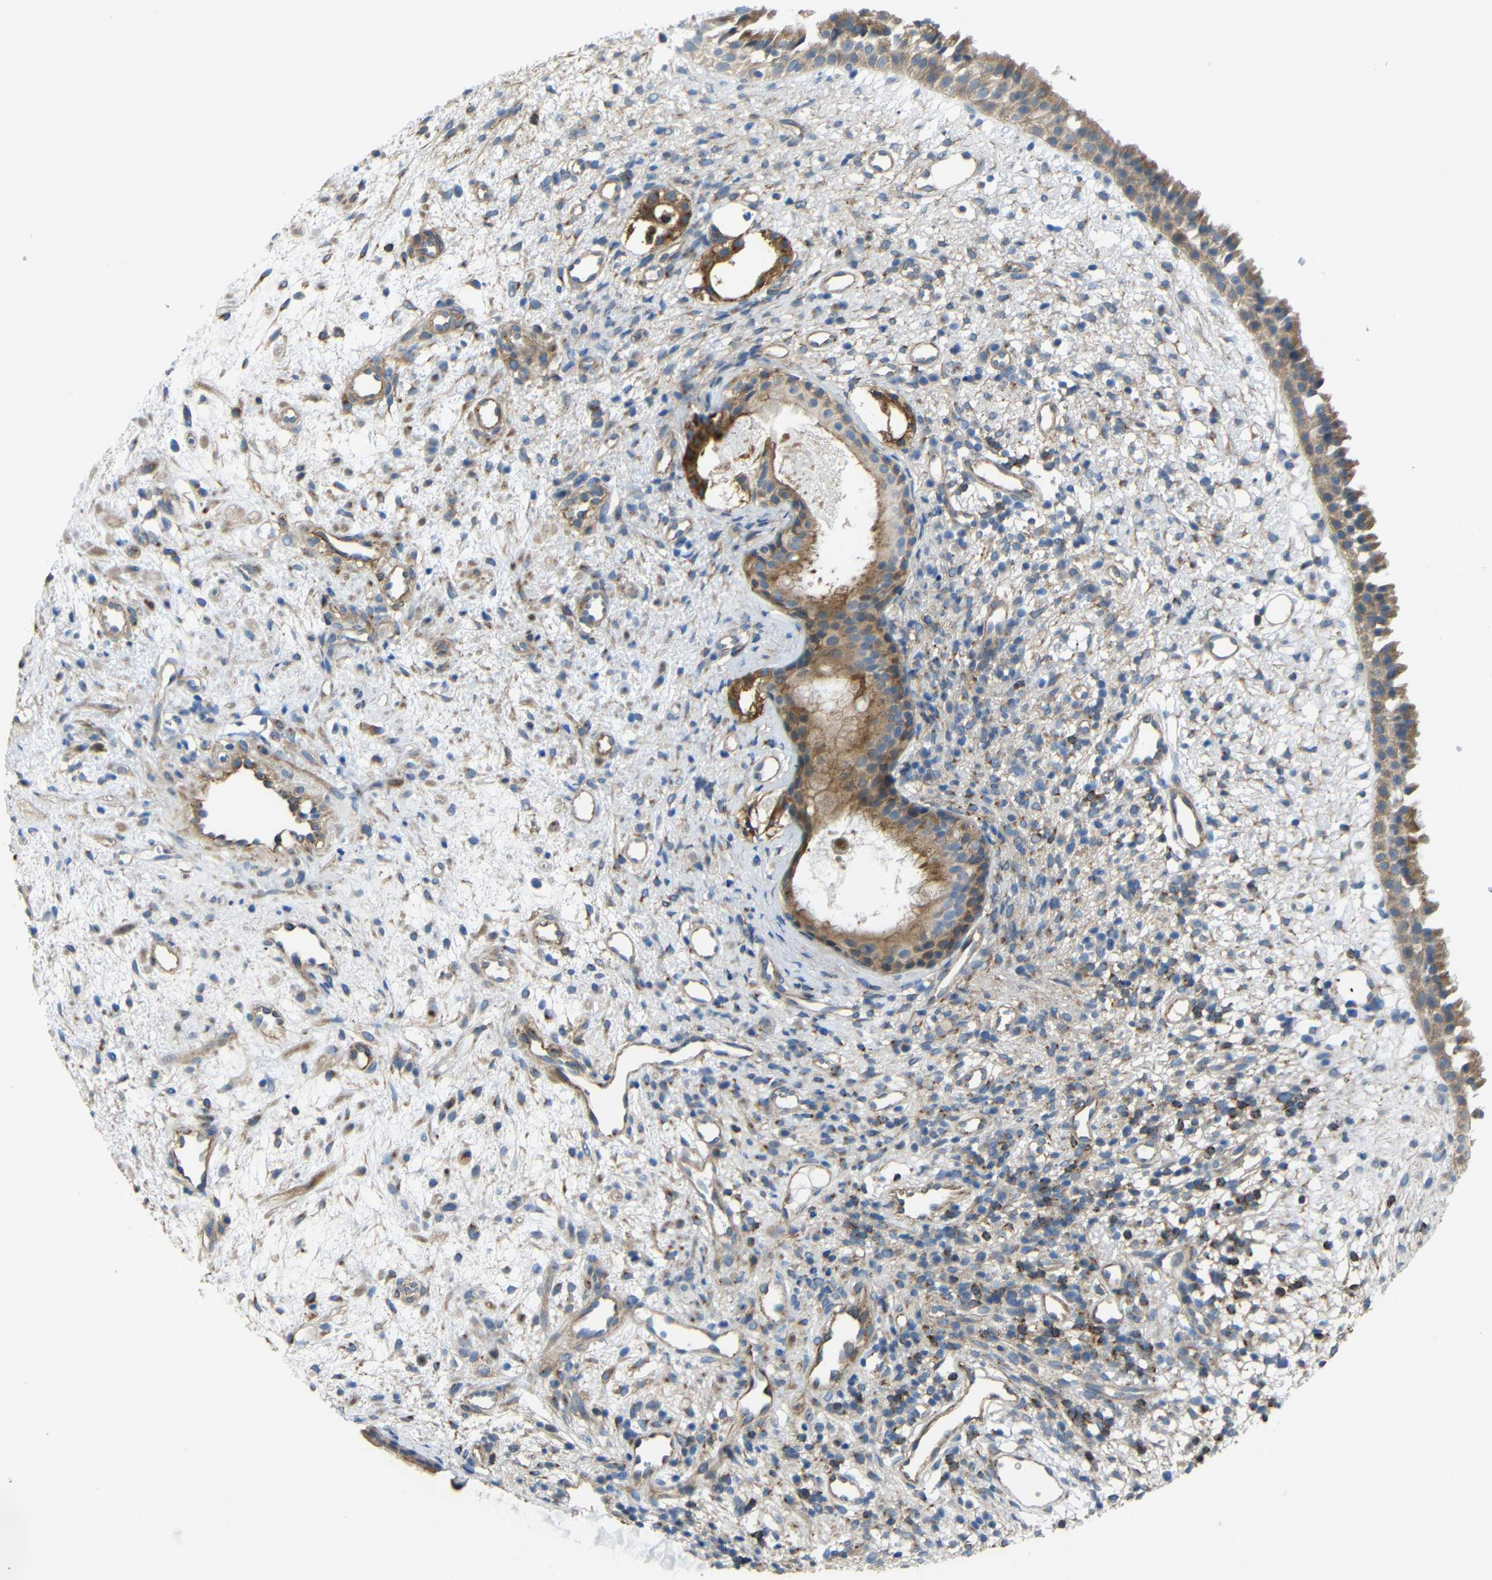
{"staining": {"intensity": "moderate", "quantity": ">75%", "location": "cytoplasmic/membranous"}, "tissue": "nasopharynx", "cell_type": "Respiratory epithelial cells", "image_type": "normal", "snomed": [{"axis": "morphology", "description": "Normal tissue, NOS"}, {"axis": "topography", "description": "Nasopharynx"}], "caption": "A high-resolution photomicrograph shows immunohistochemistry staining of normal nasopharynx, which exhibits moderate cytoplasmic/membranous expression in approximately >75% of respiratory epithelial cells.", "gene": "SYPL1", "patient": {"sex": "male", "age": 22}}